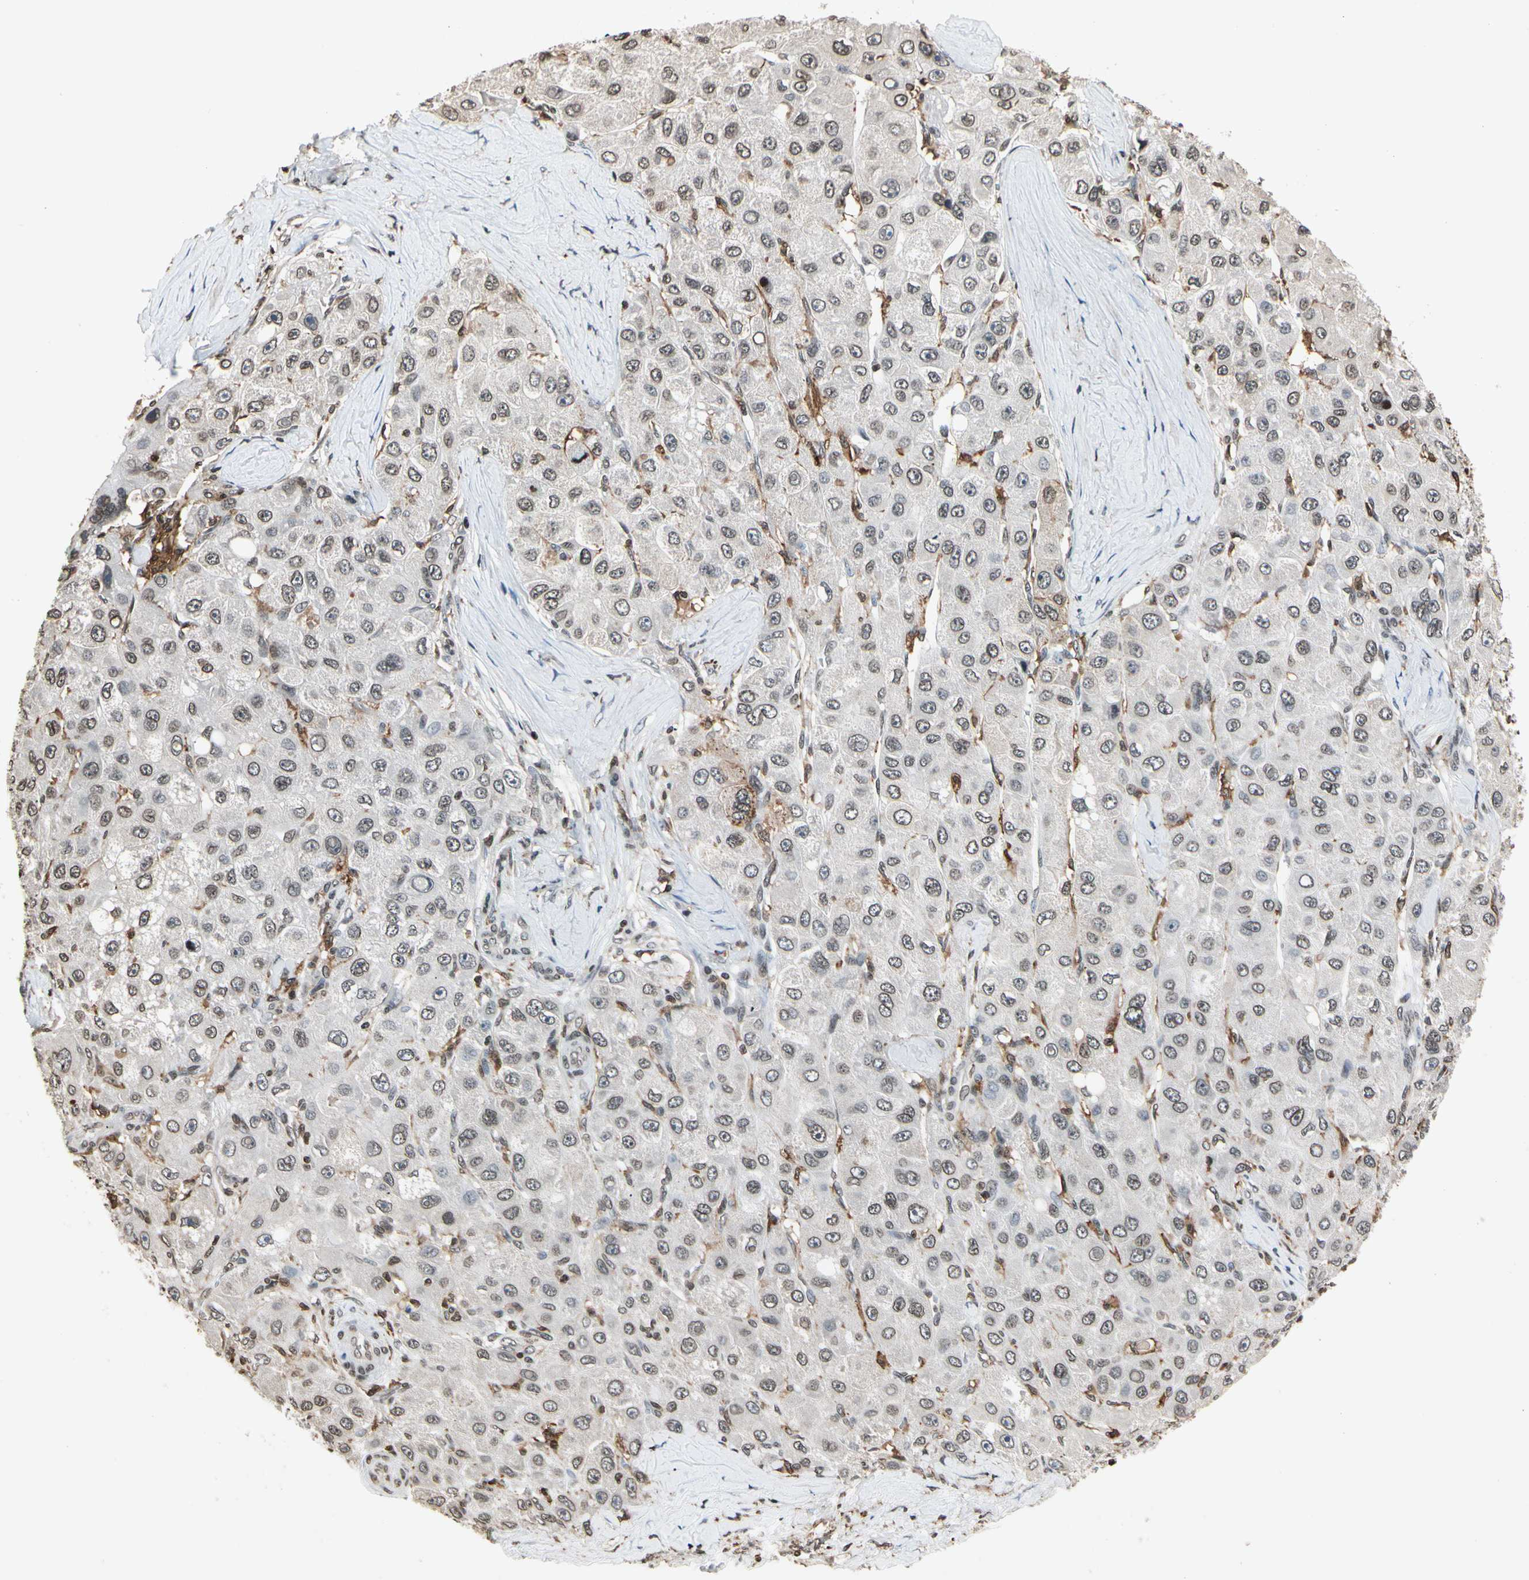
{"staining": {"intensity": "weak", "quantity": "25%-75%", "location": "cytoplasmic/membranous,nuclear"}, "tissue": "liver cancer", "cell_type": "Tumor cells", "image_type": "cancer", "snomed": [{"axis": "morphology", "description": "Carcinoma, Hepatocellular, NOS"}, {"axis": "topography", "description": "Liver"}], "caption": "Liver cancer tissue shows weak cytoplasmic/membranous and nuclear expression in approximately 25%-75% of tumor cells", "gene": "FER", "patient": {"sex": "male", "age": 80}}